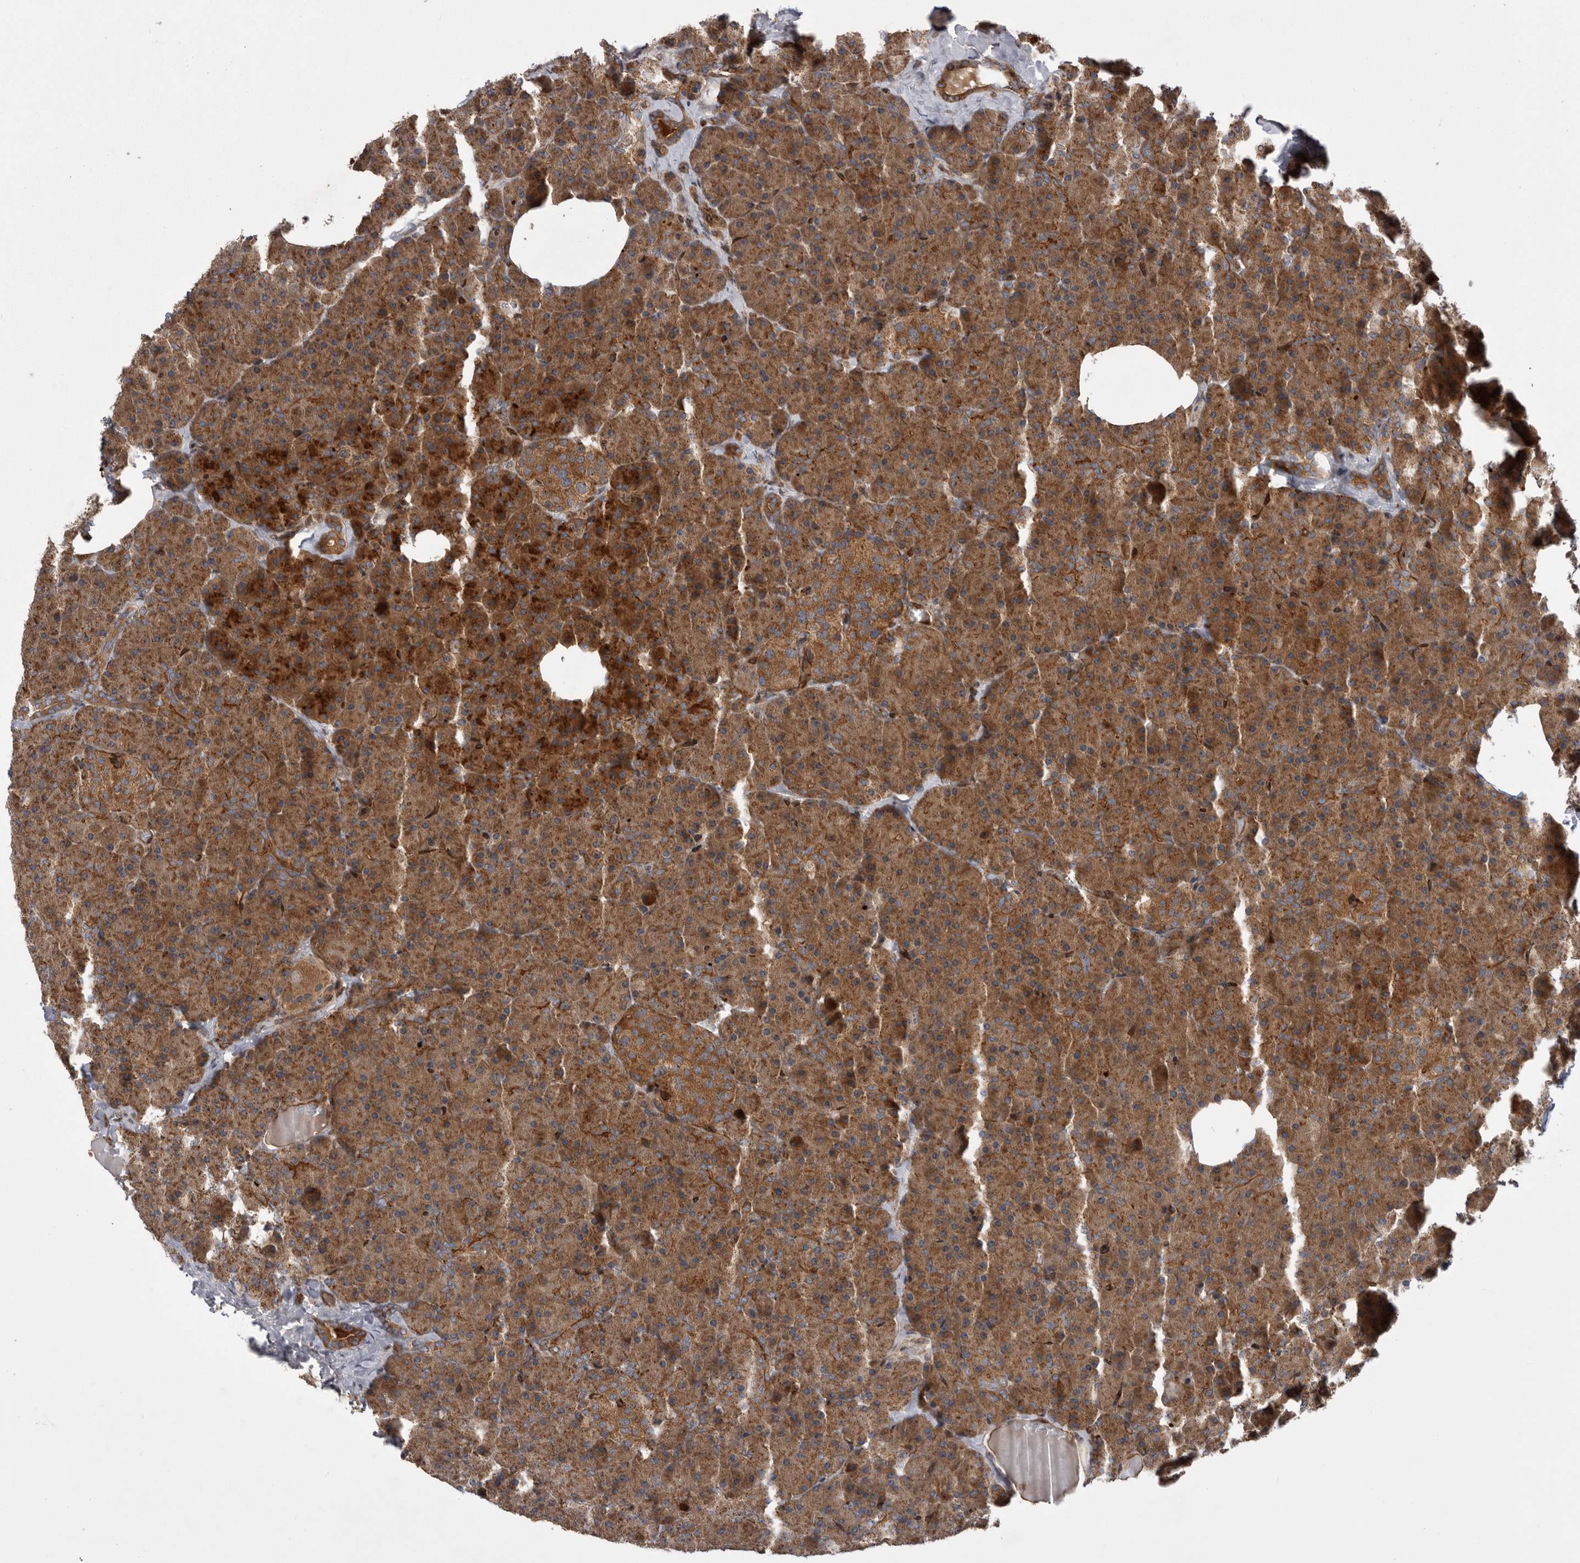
{"staining": {"intensity": "moderate", "quantity": ">75%", "location": "cytoplasmic/membranous"}, "tissue": "pancreas", "cell_type": "Exocrine glandular cells", "image_type": "normal", "snomed": [{"axis": "morphology", "description": "Normal tissue, NOS"}, {"axis": "morphology", "description": "Carcinoid, malignant, NOS"}, {"axis": "topography", "description": "Pancreas"}], "caption": "Protein staining demonstrates moderate cytoplasmic/membranous staining in about >75% of exocrine glandular cells in benign pancreas.", "gene": "DHDDS", "patient": {"sex": "female", "age": 35}}